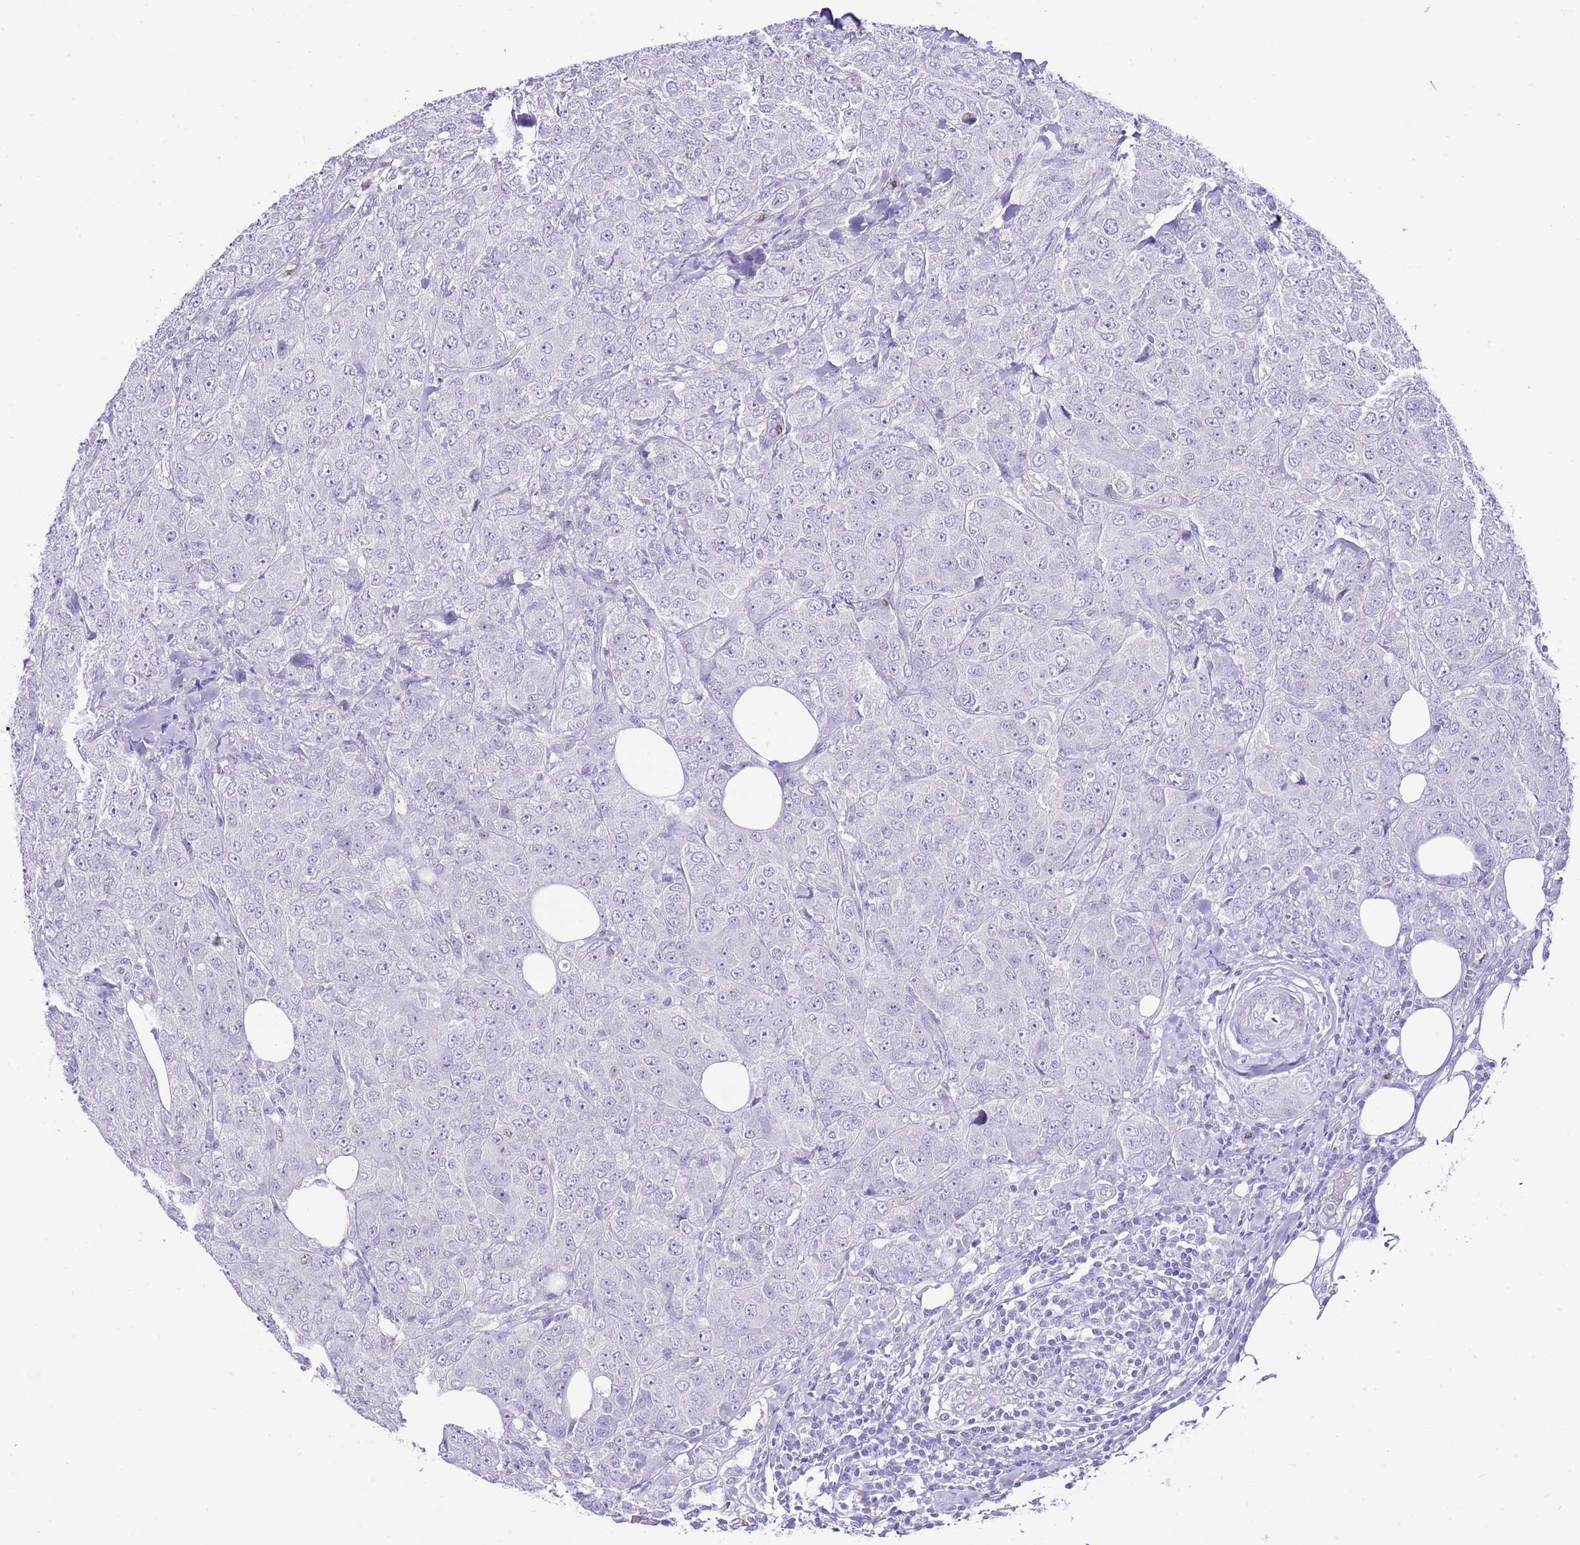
{"staining": {"intensity": "negative", "quantity": "none", "location": "none"}, "tissue": "breast cancer", "cell_type": "Tumor cells", "image_type": "cancer", "snomed": [{"axis": "morphology", "description": "Duct carcinoma"}, {"axis": "topography", "description": "Breast"}], "caption": "Invasive ductal carcinoma (breast) was stained to show a protein in brown. There is no significant positivity in tumor cells. The staining was performed using DAB to visualize the protein expression in brown, while the nuclei were stained in blue with hematoxylin (Magnification: 20x).", "gene": "BHLHA15", "patient": {"sex": "female", "age": 43}}